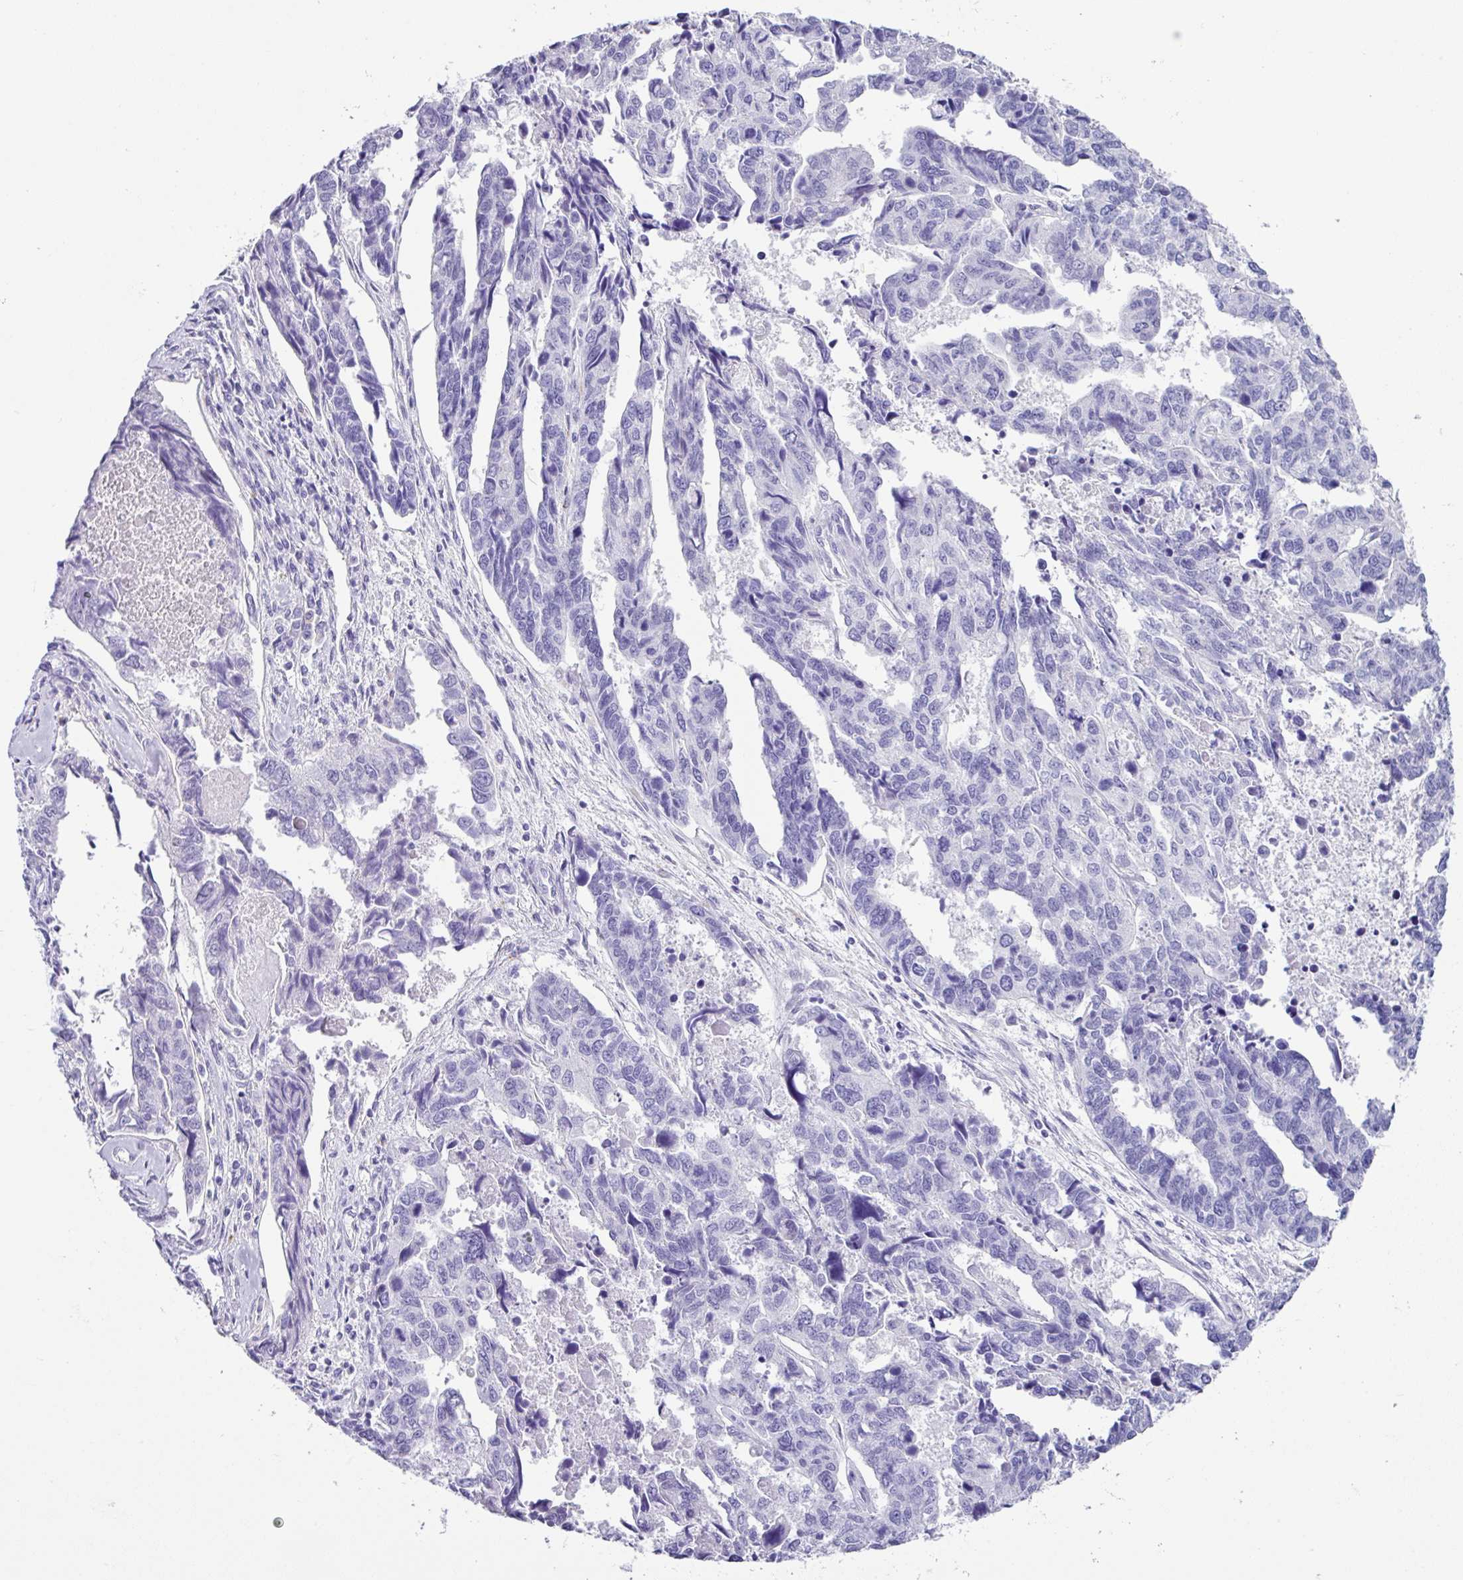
{"staining": {"intensity": "negative", "quantity": "none", "location": "none"}, "tissue": "endometrial cancer", "cell_type": "Tumor cells", "image_type": "cancer", "snomed": [{"axis": "morphology", "description": "Adenocarcinoma, NOS"}, {"axis": "topography", "description": "Endometrium"}], "caption": "This is a image of immunohistochemistry staining of adenocarcinoma (endometrial), which shows no positivity in tumor cells.", "gene": "ZG16", "patient": {"sex": "female", "age": 73}}